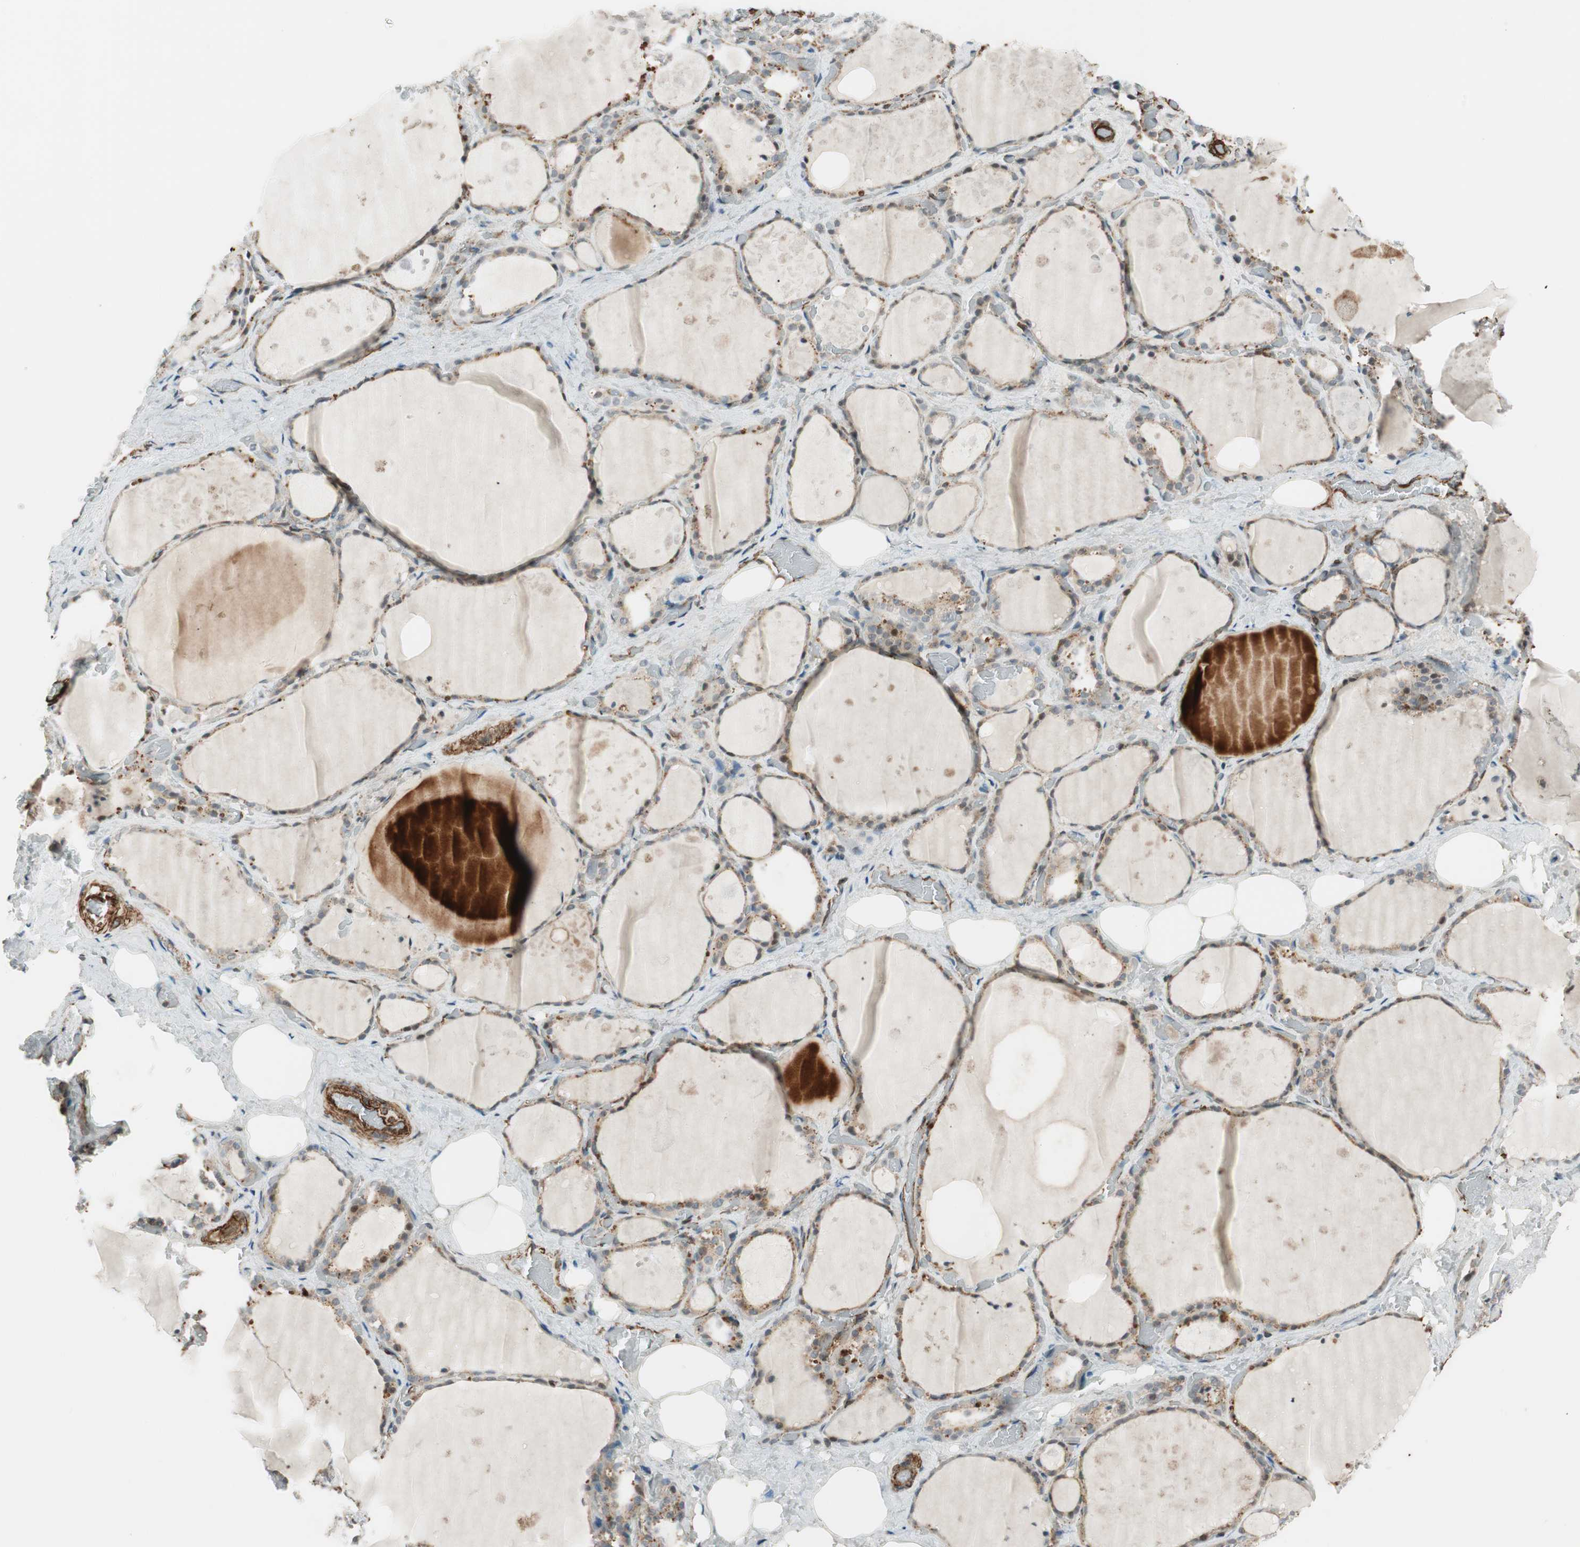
{"staining": {"intensity": "strong", "quantity": "<25%", "location": "nuclear"}, "tissue": "thyroid gland", "cell_type": "Glandular cells", "image_type": "normal", "snomed": [{"axis": "morphology", "description": "Normal tissue, NOS"}, {"axis": "topography", "description": "Thyroid gland"}], "caption": "Immunohistochemistry (IHC) image of normal thyroid gland stained for a protein (brown), which shows medium levels of strong nuclear positivity in about <25% of glandular cells.", "gene": "CDK19", "patient": {"sex": "male", "age": 61}}